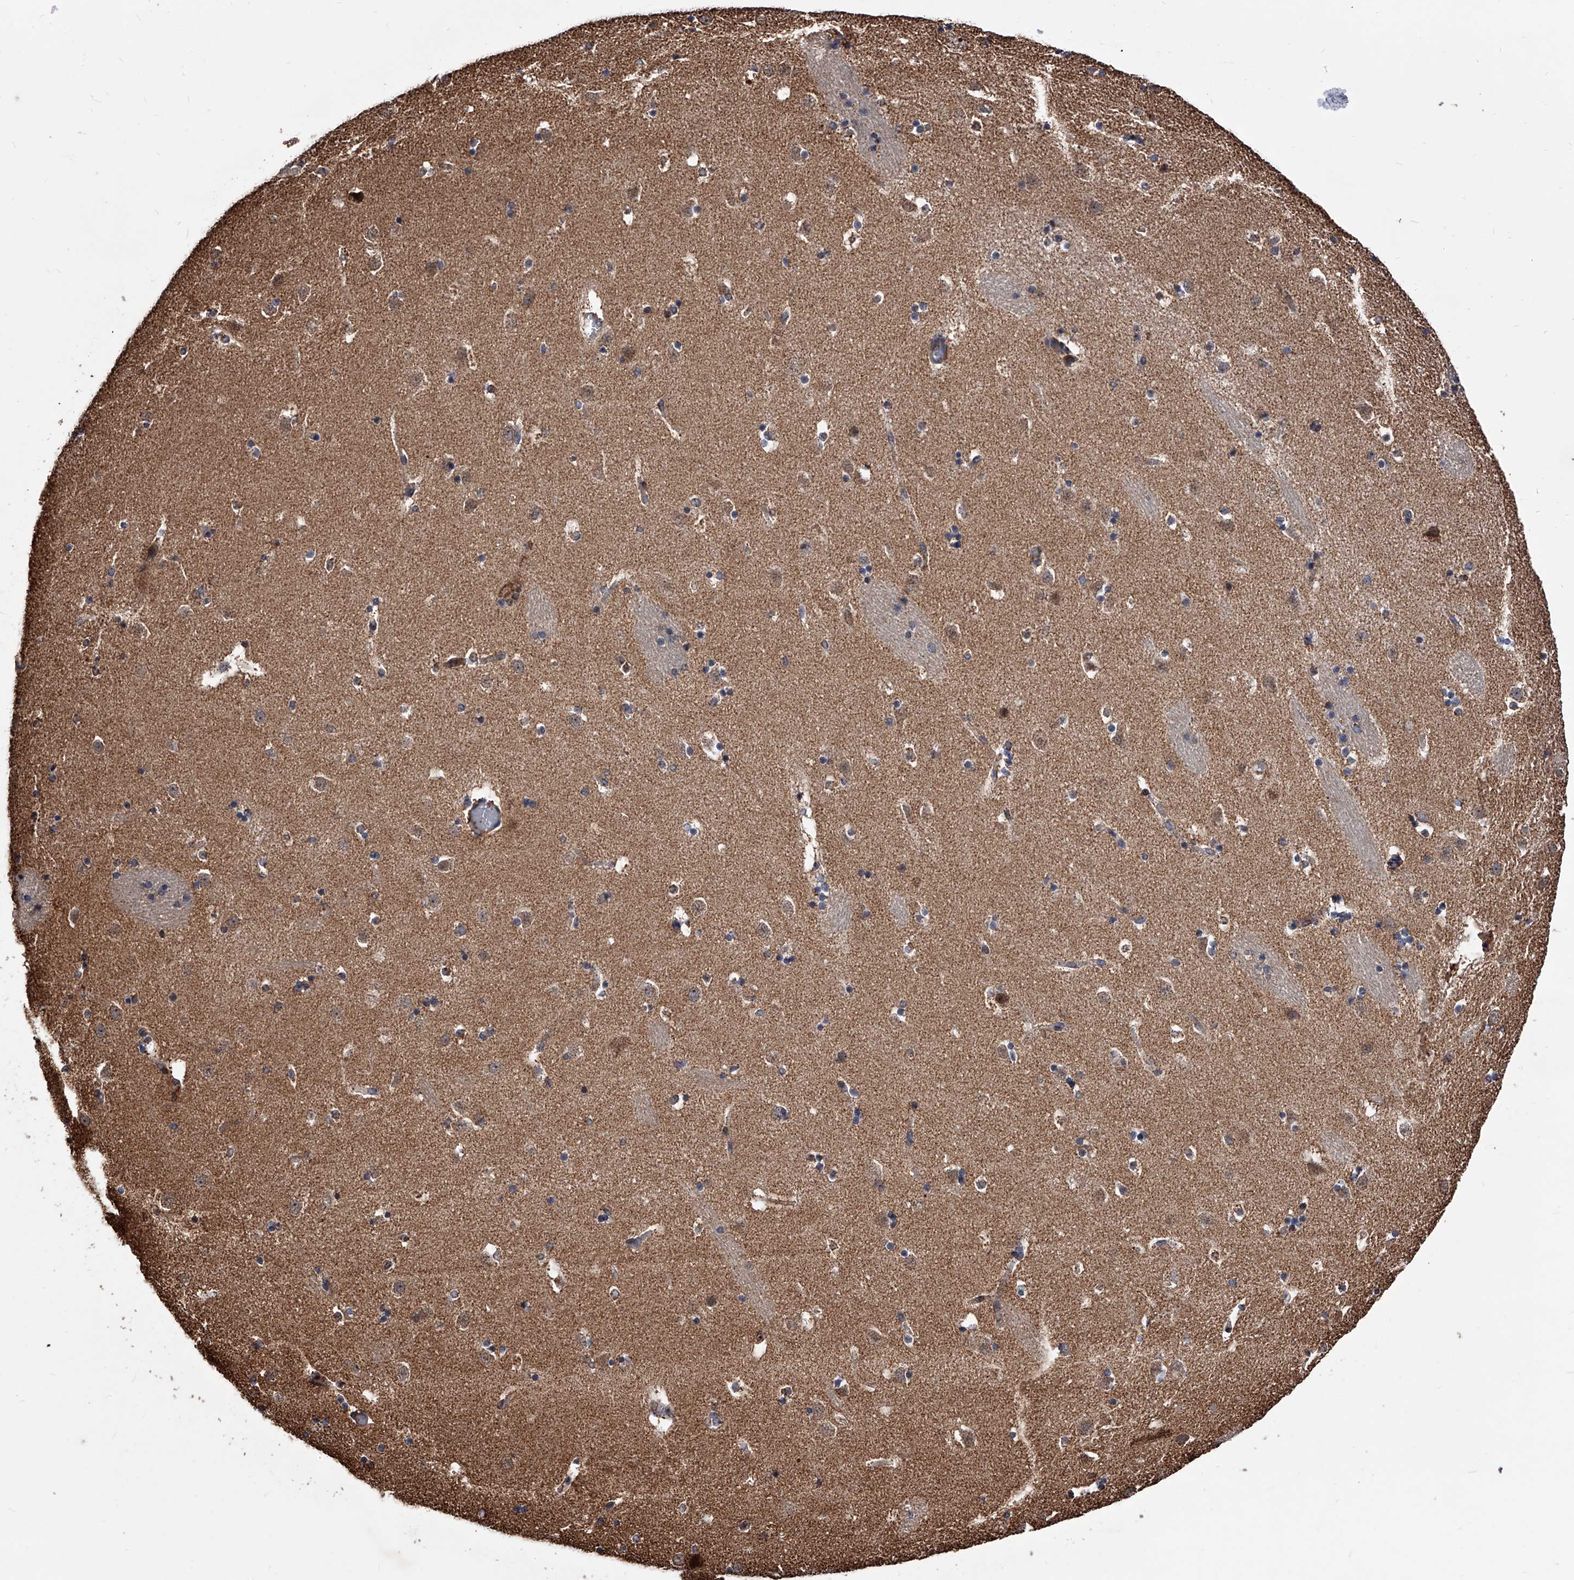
{"staining": {"intensity": "negative", "quantity": "none", "location": "none"}, "tissue": "caudate", "cell_type": "Glial cells", "image_type": "normal", "snomed": [{"axis": "morphology", "description": "Normal tissue, NOS"}, {"axis": "topography", "description": "Lateral ventricle wall"}], "caption": "Caudate stained for a protein using immunohistochemistry demonstrates no staining glial cells.", "gene": "SMPDL3A", "patient": {"sex": "male", "age": 45}}